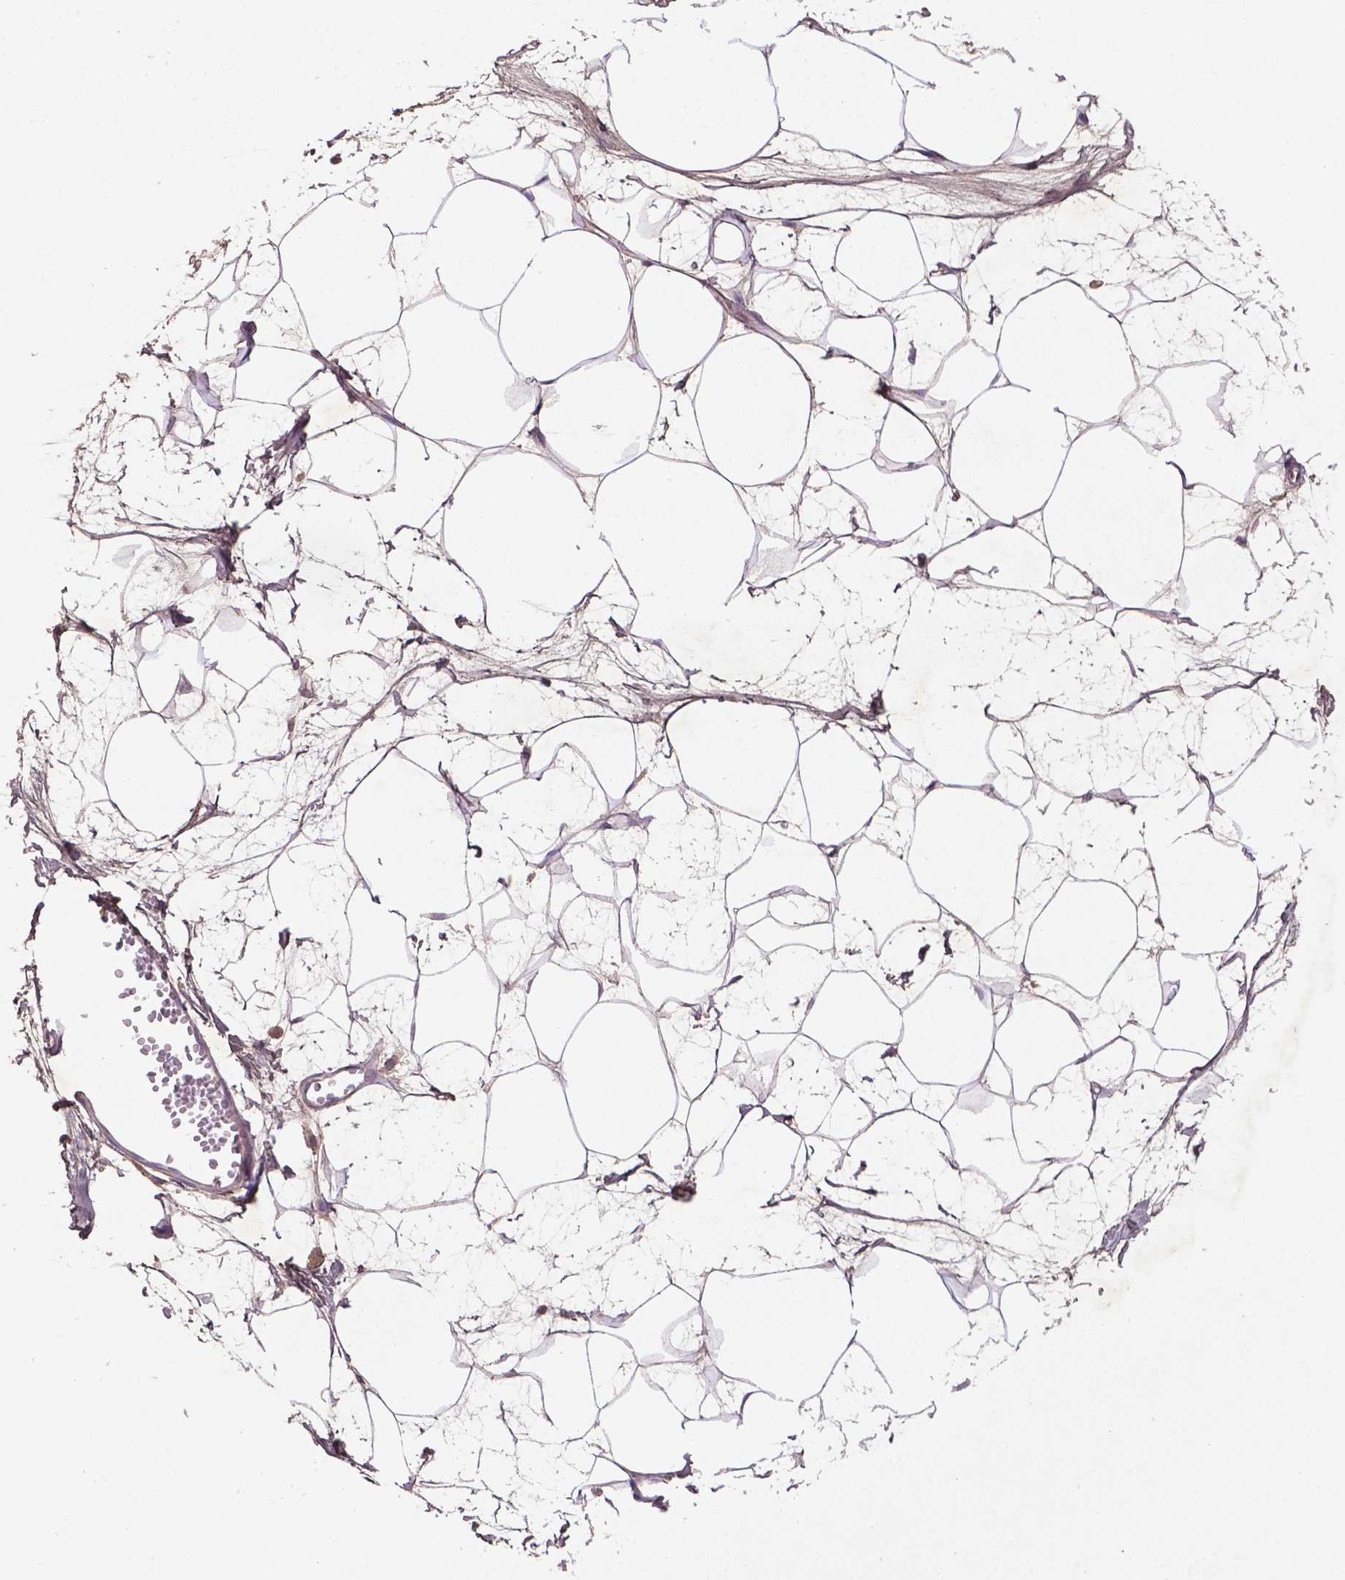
{"staining": {"intensity": "negative", "quantity": "none", "location": "none"}, "tissue": "breast", "cell_type": "Adipocytes", "image_type": "normal", "snomed": [{"axis": "morphology", "description": "Normal tissue, NOS"}, {"axis": "topography", "description": "Breast"}], "caption": "Micrograph shows no protein staining in adipocytes of normal breast. (DAB (3,3'-diaminobenzidine) immunohistochemistry (IHC), high magnification).", "gene": "SOX17", "patient": {"sex": "female", "age": 45}}